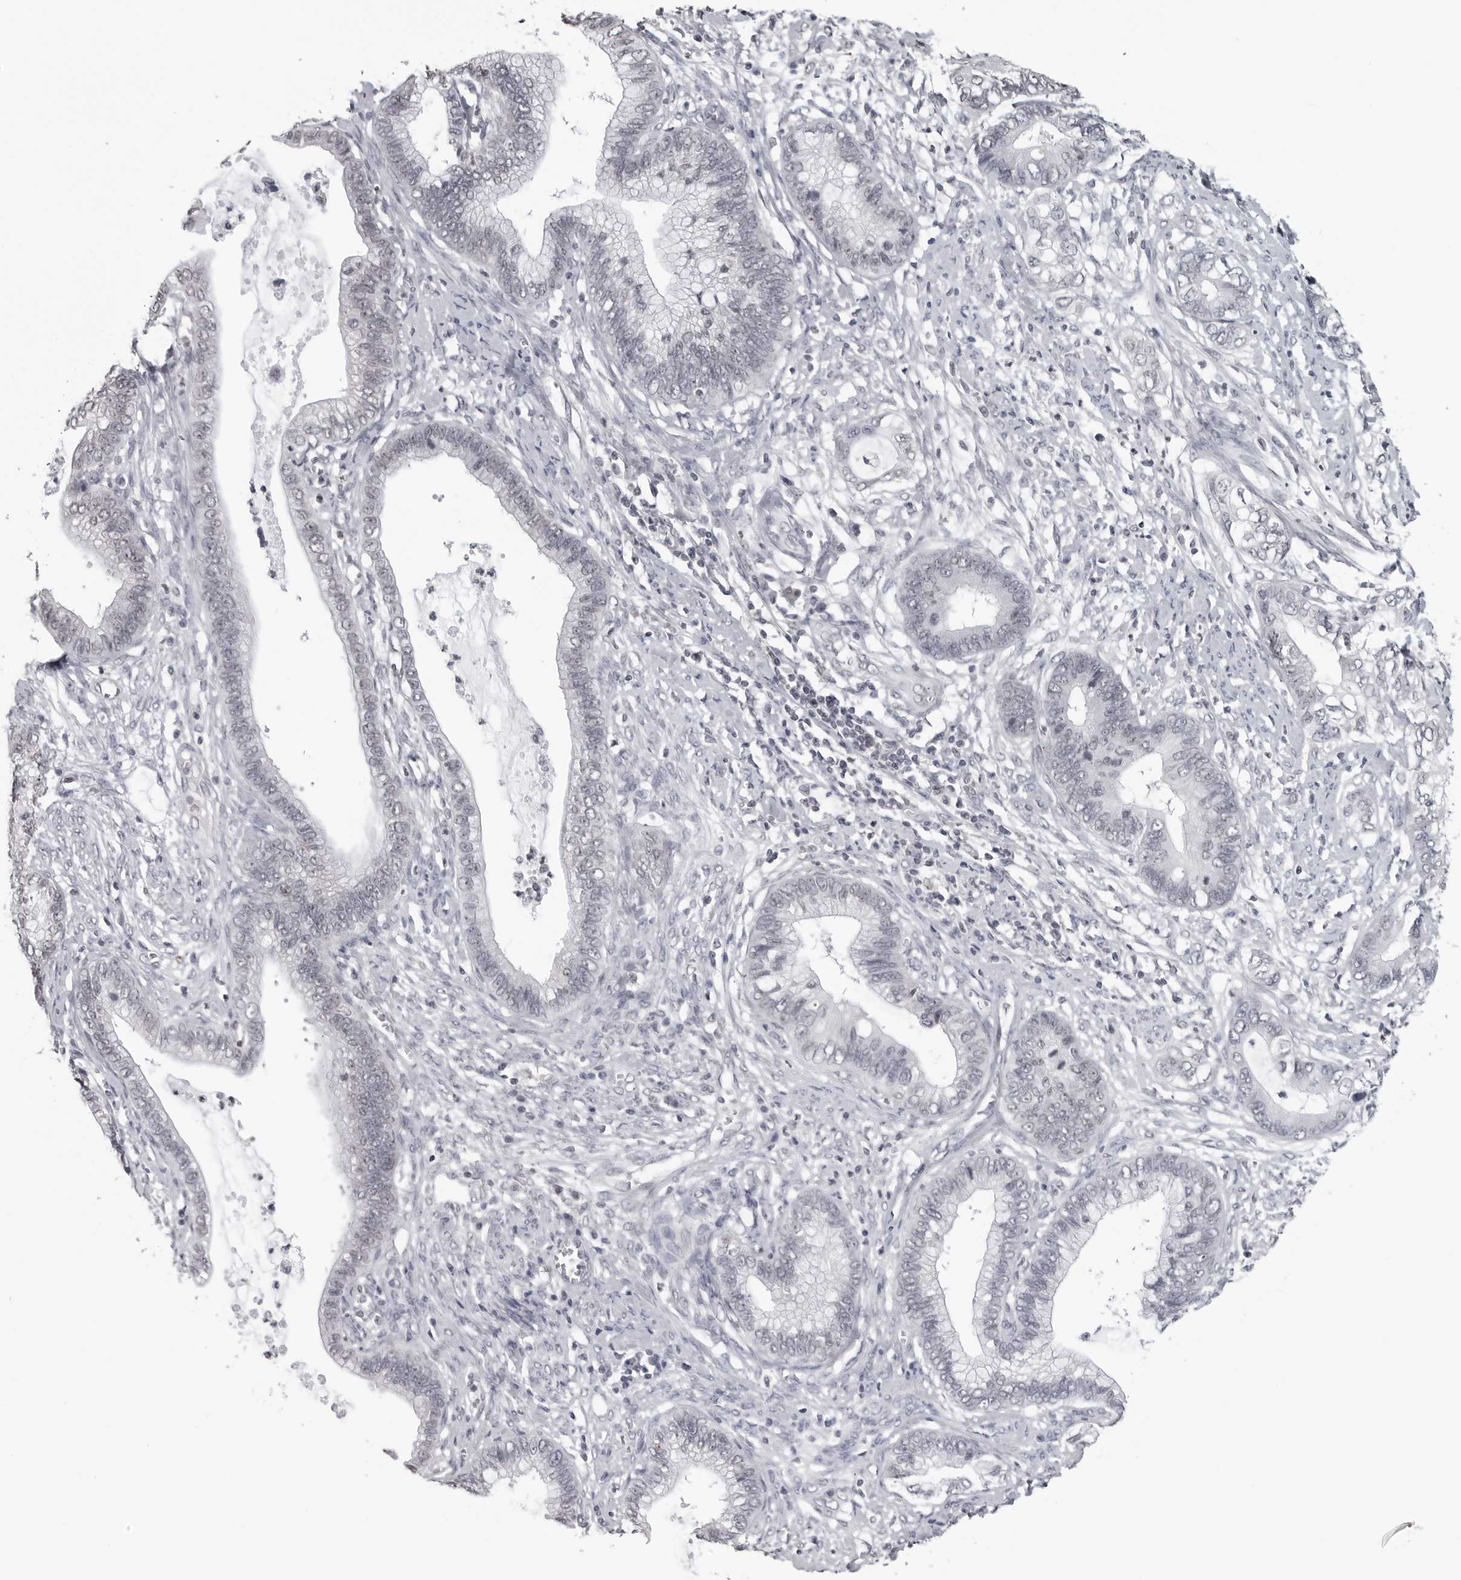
{"staining": {"intensity": "negative", "quantity": "none", "location": "none"}, "tissue": "cervical cancer", "cell_type": "Tumor cells", "image_type": "cancer", "snomed": [{"axis": "morphology", "description": "Adenocarcinoma, NOS"}, {"axis": "topography", "description": "Cervix"}], "caption": "Immunohistochemistry (IHC) of adenocarcinoma (cervical) displays no staining in tumor cells.", "gene": "DDX54", "patient": {"sex": "female", "age": 44}}